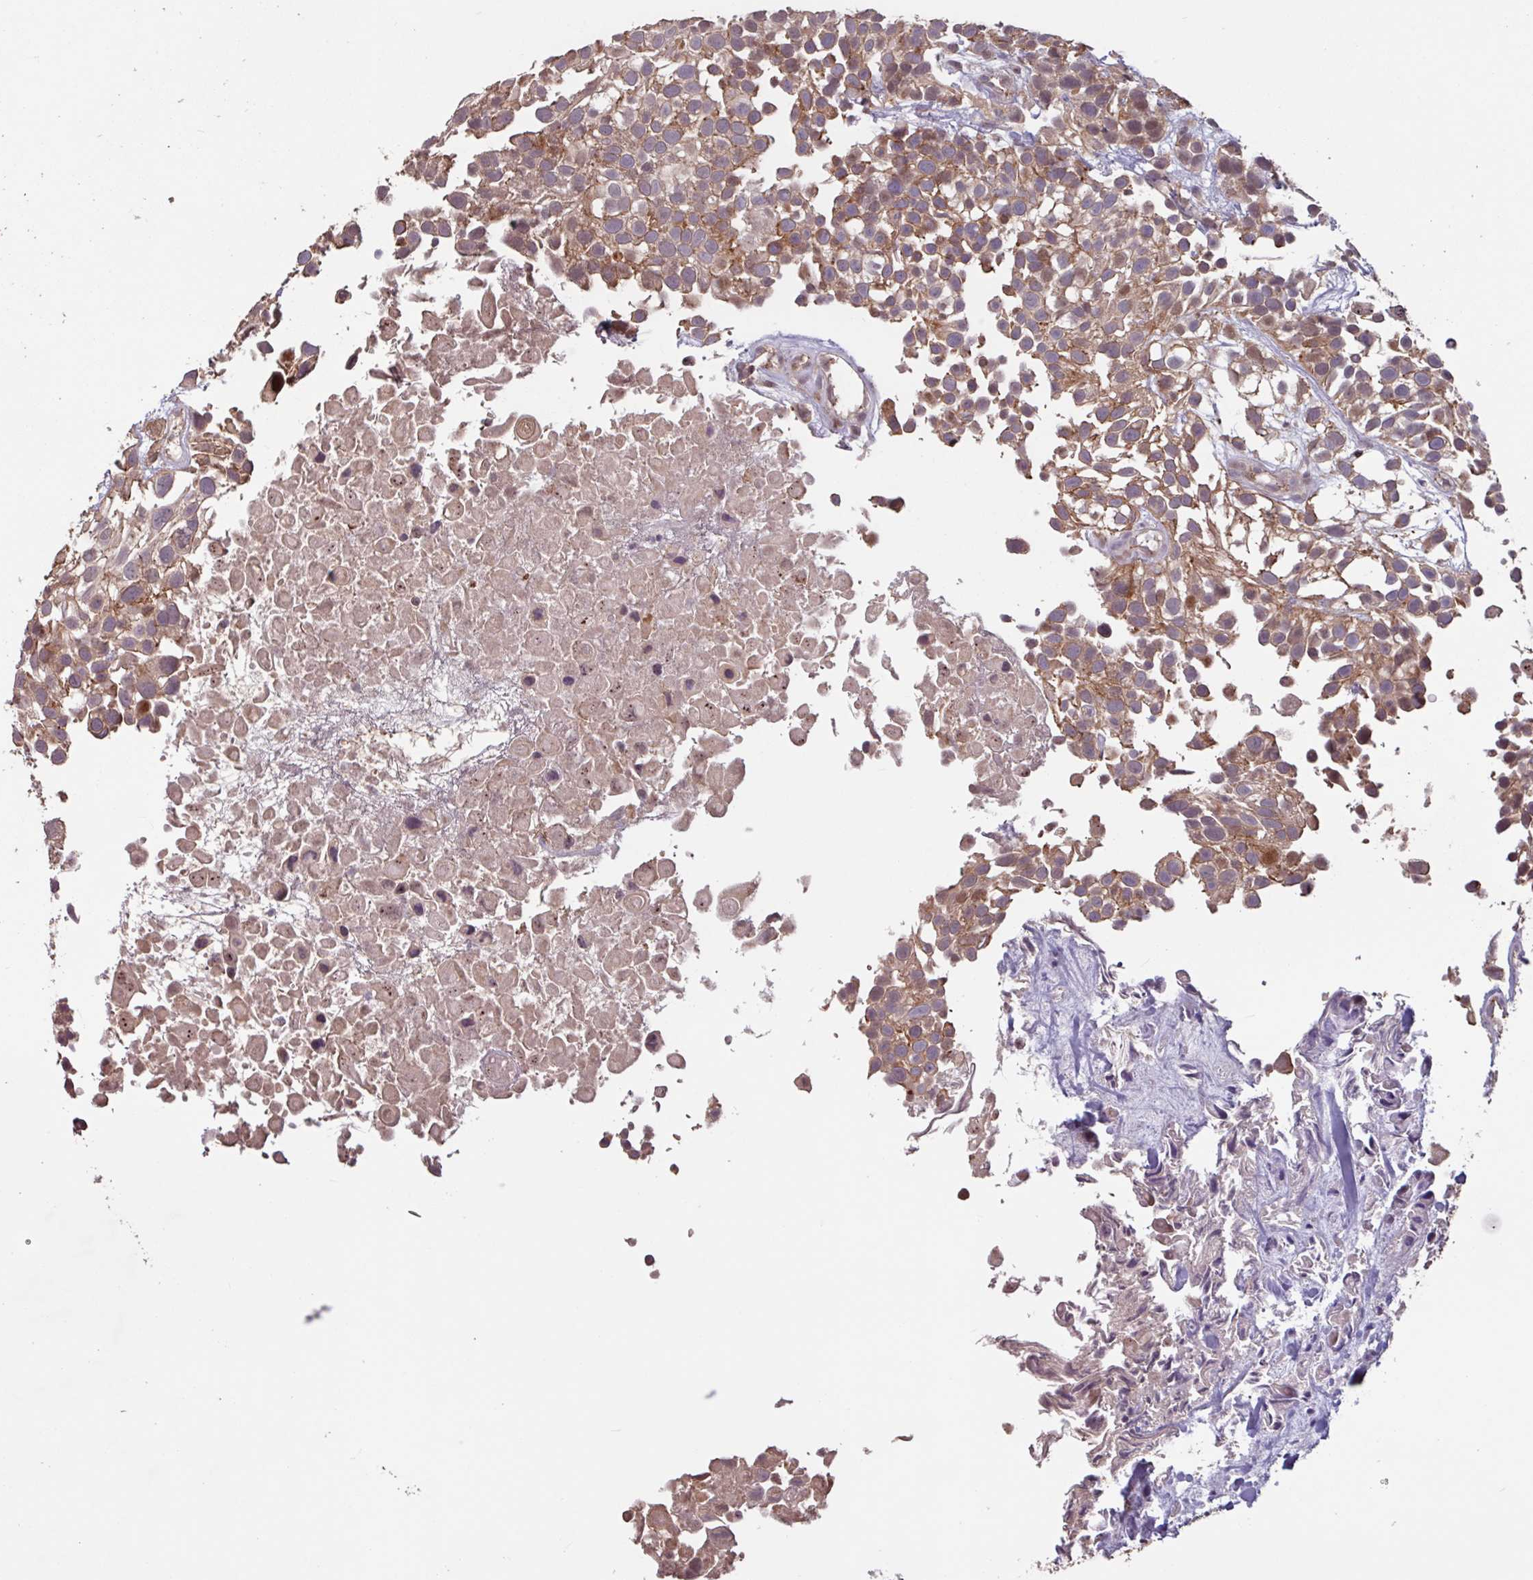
{"staining": {"intensity": "moderate", "quantity": ">75%", "location": "cytoplasmic/membranous"}, "tissue": "urothelial cancer", "cell_type": "Tumor cells", "image_type": "cancer", "snomed": [{"axis": "morphology", "description": "Urothelial carcinoma, High grade"}, {"axis": "topography", "description": "Urinary bladder"}], "caption": "Immunohistochemistry (IHC) histopathology image of neoplastic tissue: high-grade urothelial carcinoma stained using immunohistochemistry exhibits medium levels of moderate protein expression localized specifically in the cytoplasmic/membranous of tumor cells, appearing as a cytoplasmic/membranous brown color.", "gene": "TMEM88", "patient": {"sex": "male", "age": 56}}